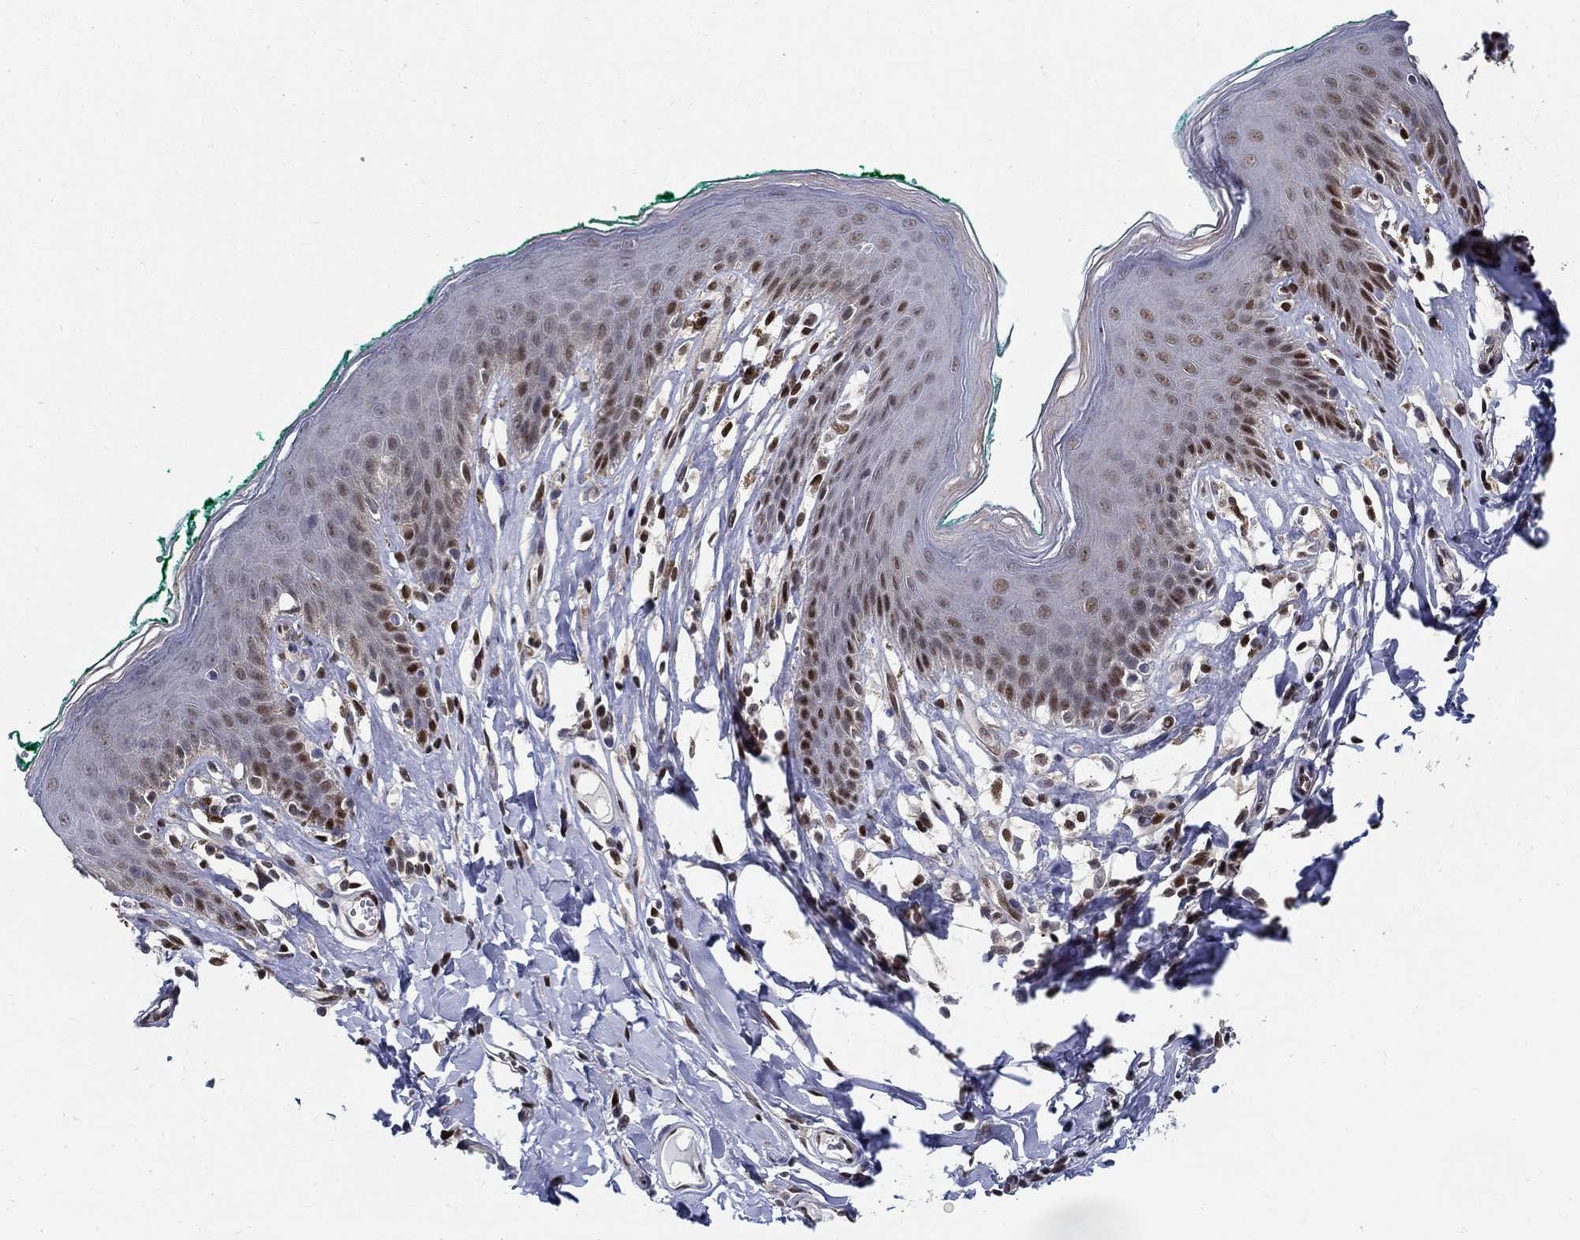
{"staining": {"intensity": "strong", "quantity": "<25%", "location": "nuclear"}, "tissue": "skin", "cell_type": "Epidermal cells", "image_type": "normal", "snomed": [{"axis": "morphology", "description": "Normal tissue, NOS"}, {"axis": "topography", "description": "Vulva"}], "caption": "Strong nuclear expression is identified in about <25% of epidermal cells in normal skin. (Stains: DAB (3,3'-diaminobenzidine) in brown, nuclei in blue, Microscopy: brightfield microscopy at high magnification).", "gene": "ZNF594", "patient": {"sex": "female", "age": 66}}